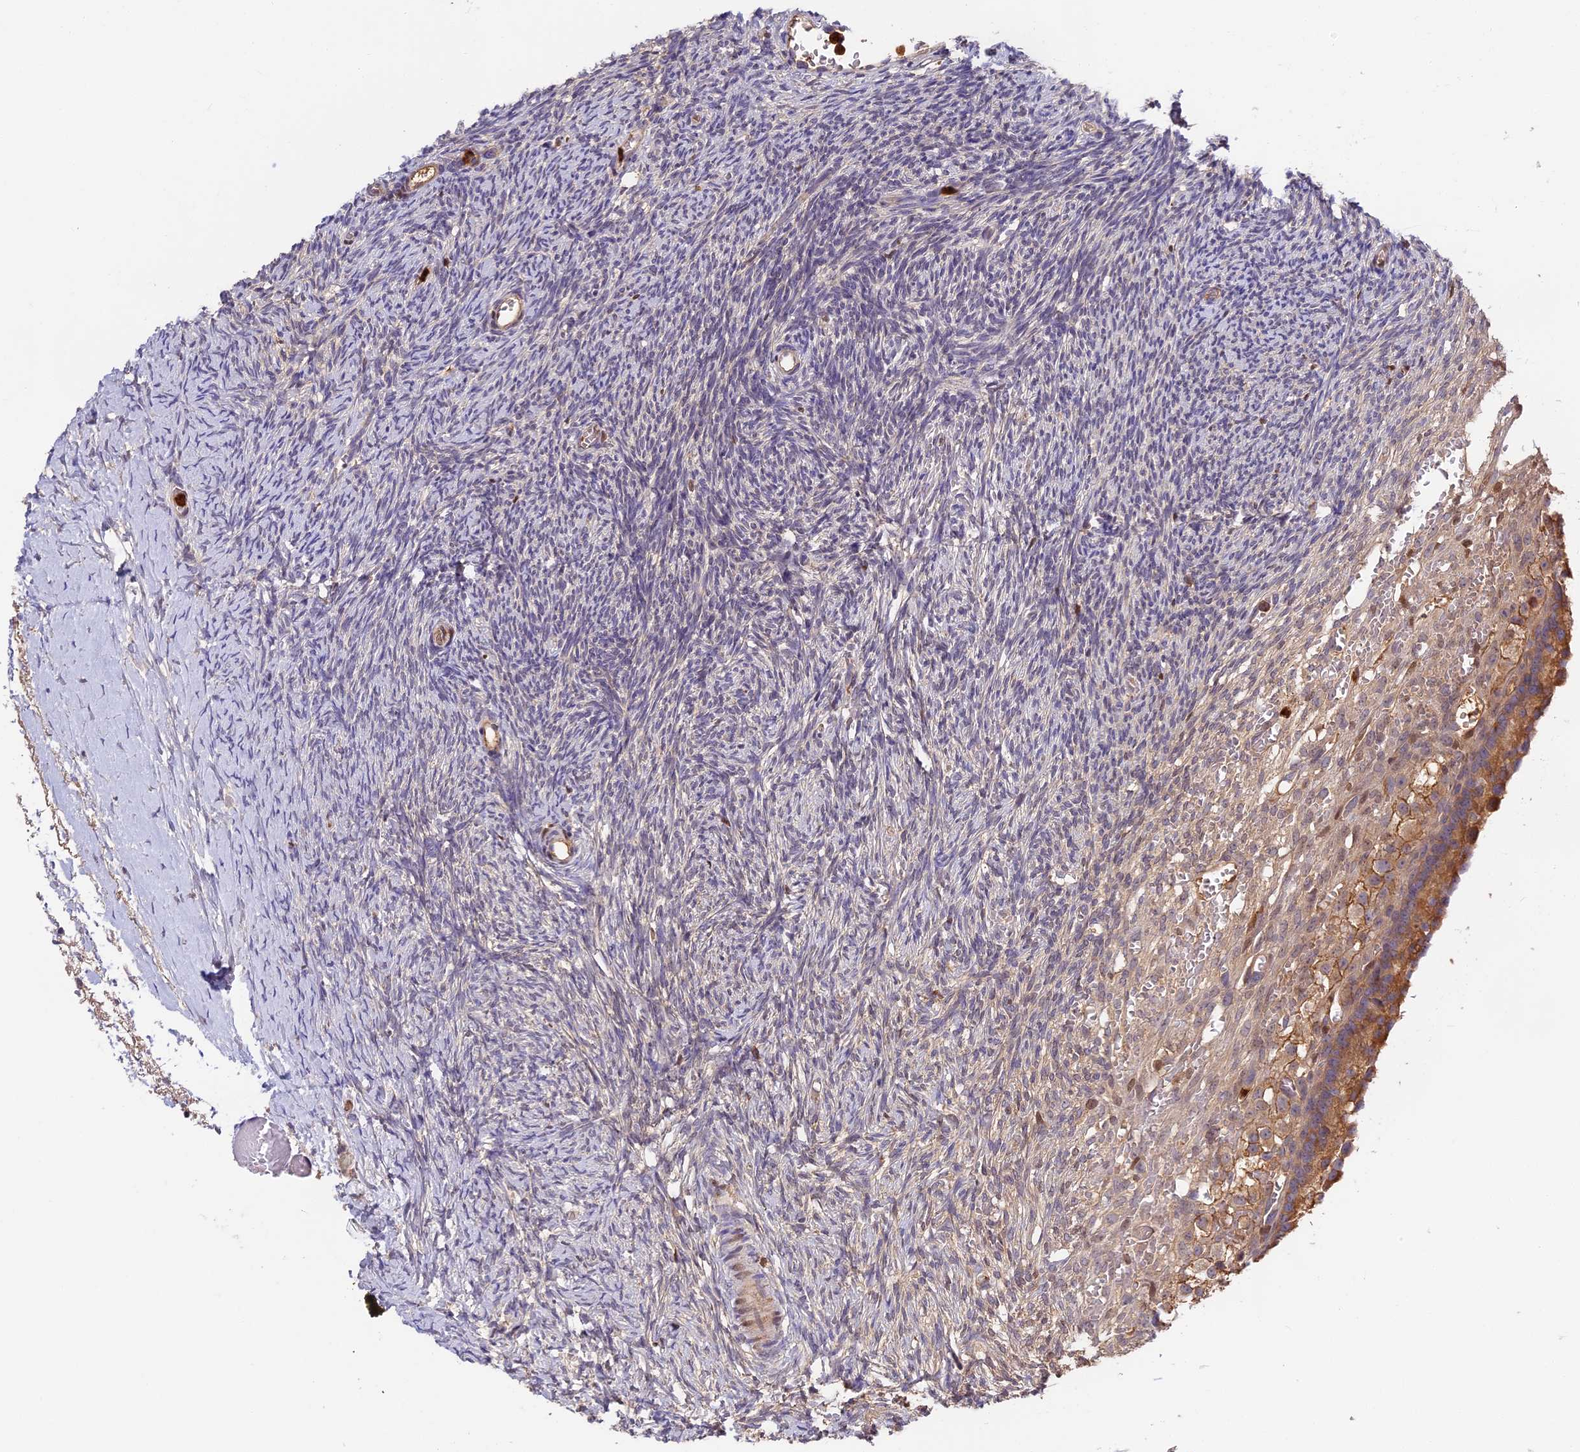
{"staining": {"intensity": "negative", "quantity": "none", "location": "none"}, "tissue": "ovary", "cell_type": "Ovarian stroma cells", "image_type": "normal", "snomed": [{"axis": "morphology", "description": "Normal tissue, NOS"}, {"axis": "topography", "description": "Ovary"}], "caption": "Ovarian stroma cells show no significant protein expression in benign ovary.", "gene": "ADGRD1", "patient": {"sex": "female", "age": 39}}